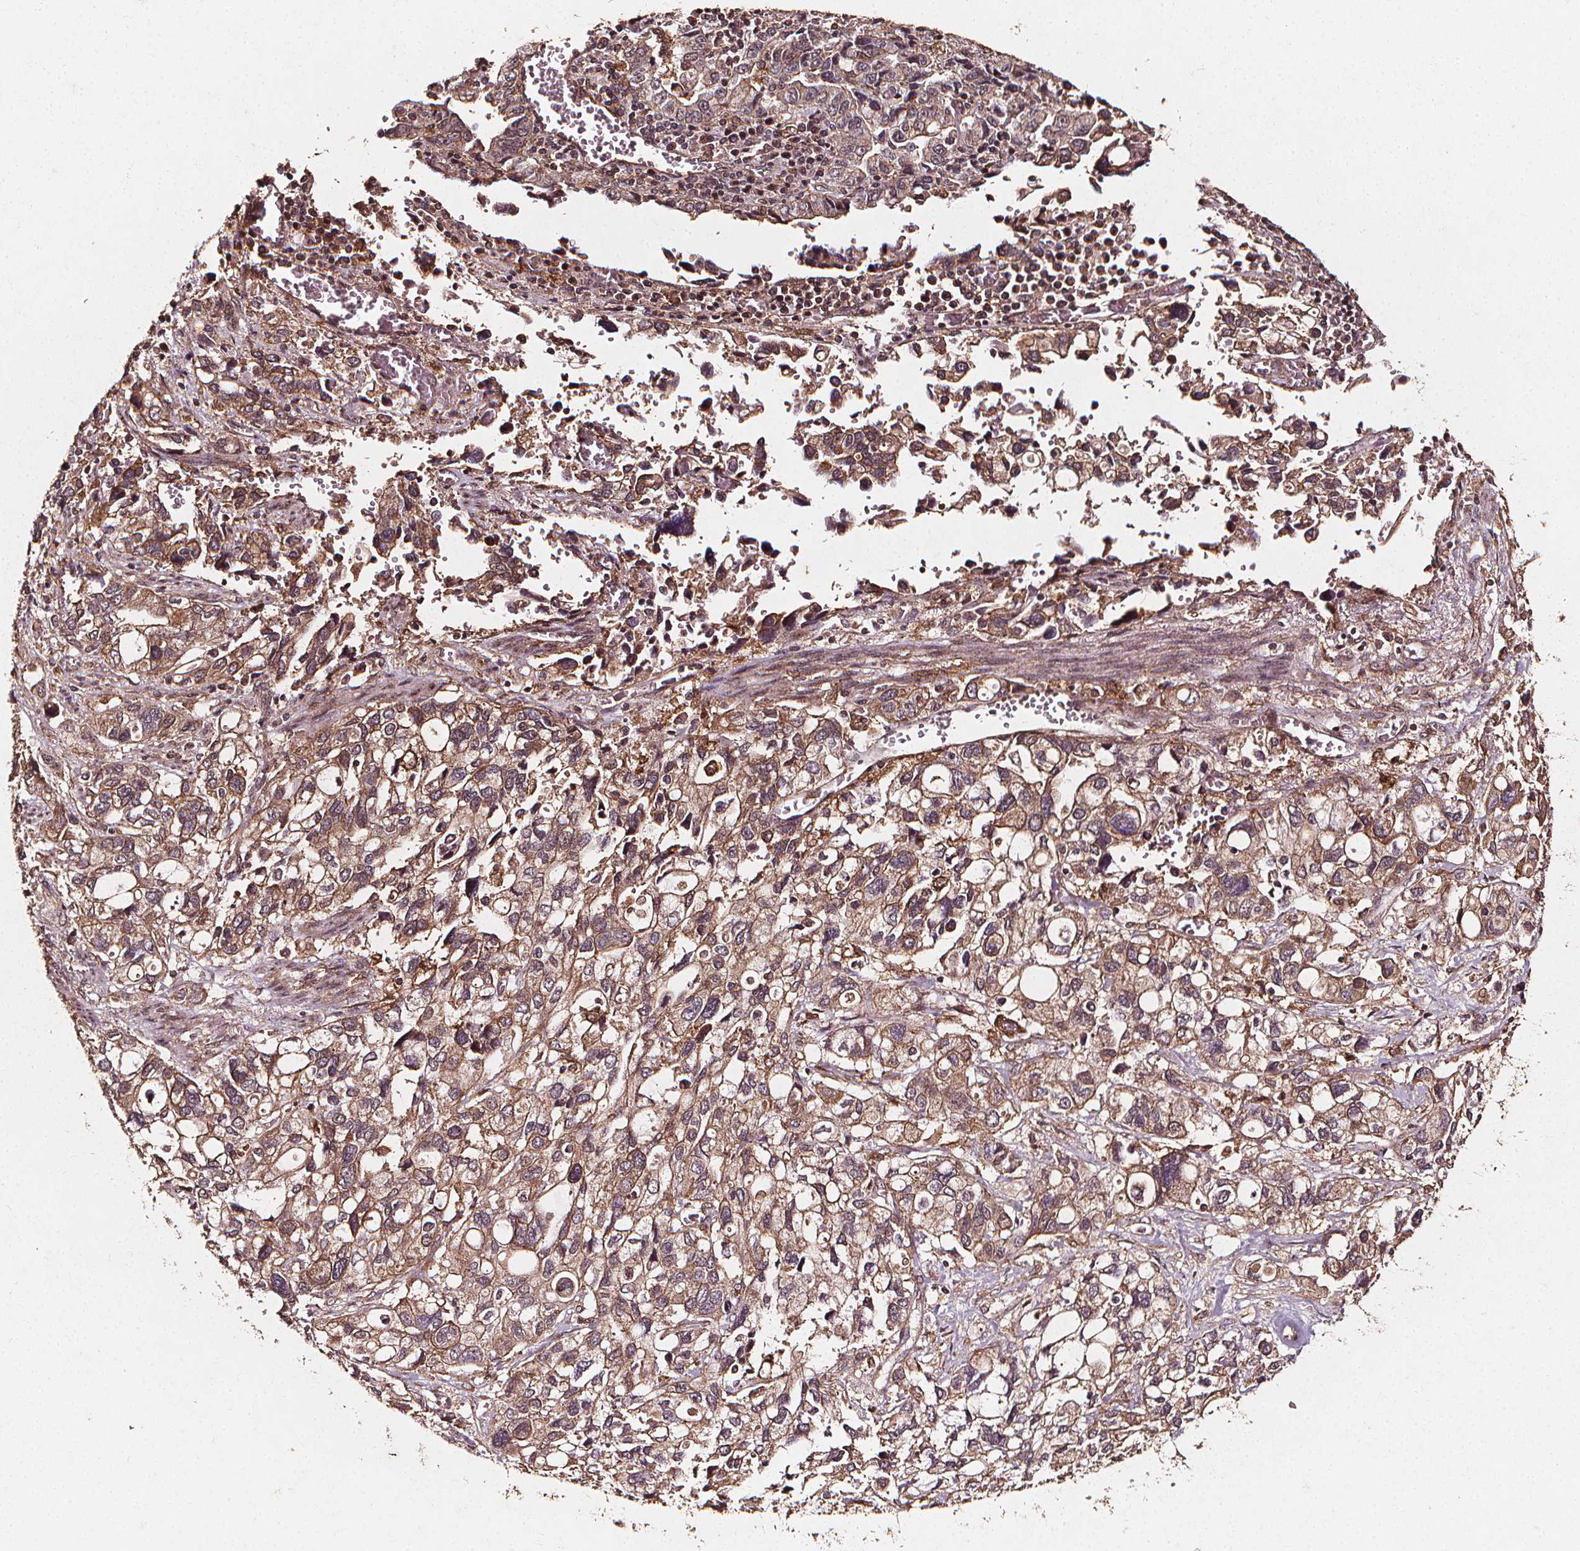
{"staining": {"intensity": "moderate", "quantity": ">75%", "location": "cytoplasmic/membranous"}, "tissue": "stomach cancer", "cell_type": "Tumor cells", "image_type": "cancer", "snomed": [{"axis": "morphology", "description": "Adenocarcinoma, NOS"}, {"axis": "topography", "description": "Stomach, upper"}], "caption": "Tumor cells demonstrate medium levels of moderate cytoplasmic/membranous expression in about >75% of cells in human stomach adenocarcinoma.", "gene": "ABCA1", "patient": {"sex": "female", "age": 81}}